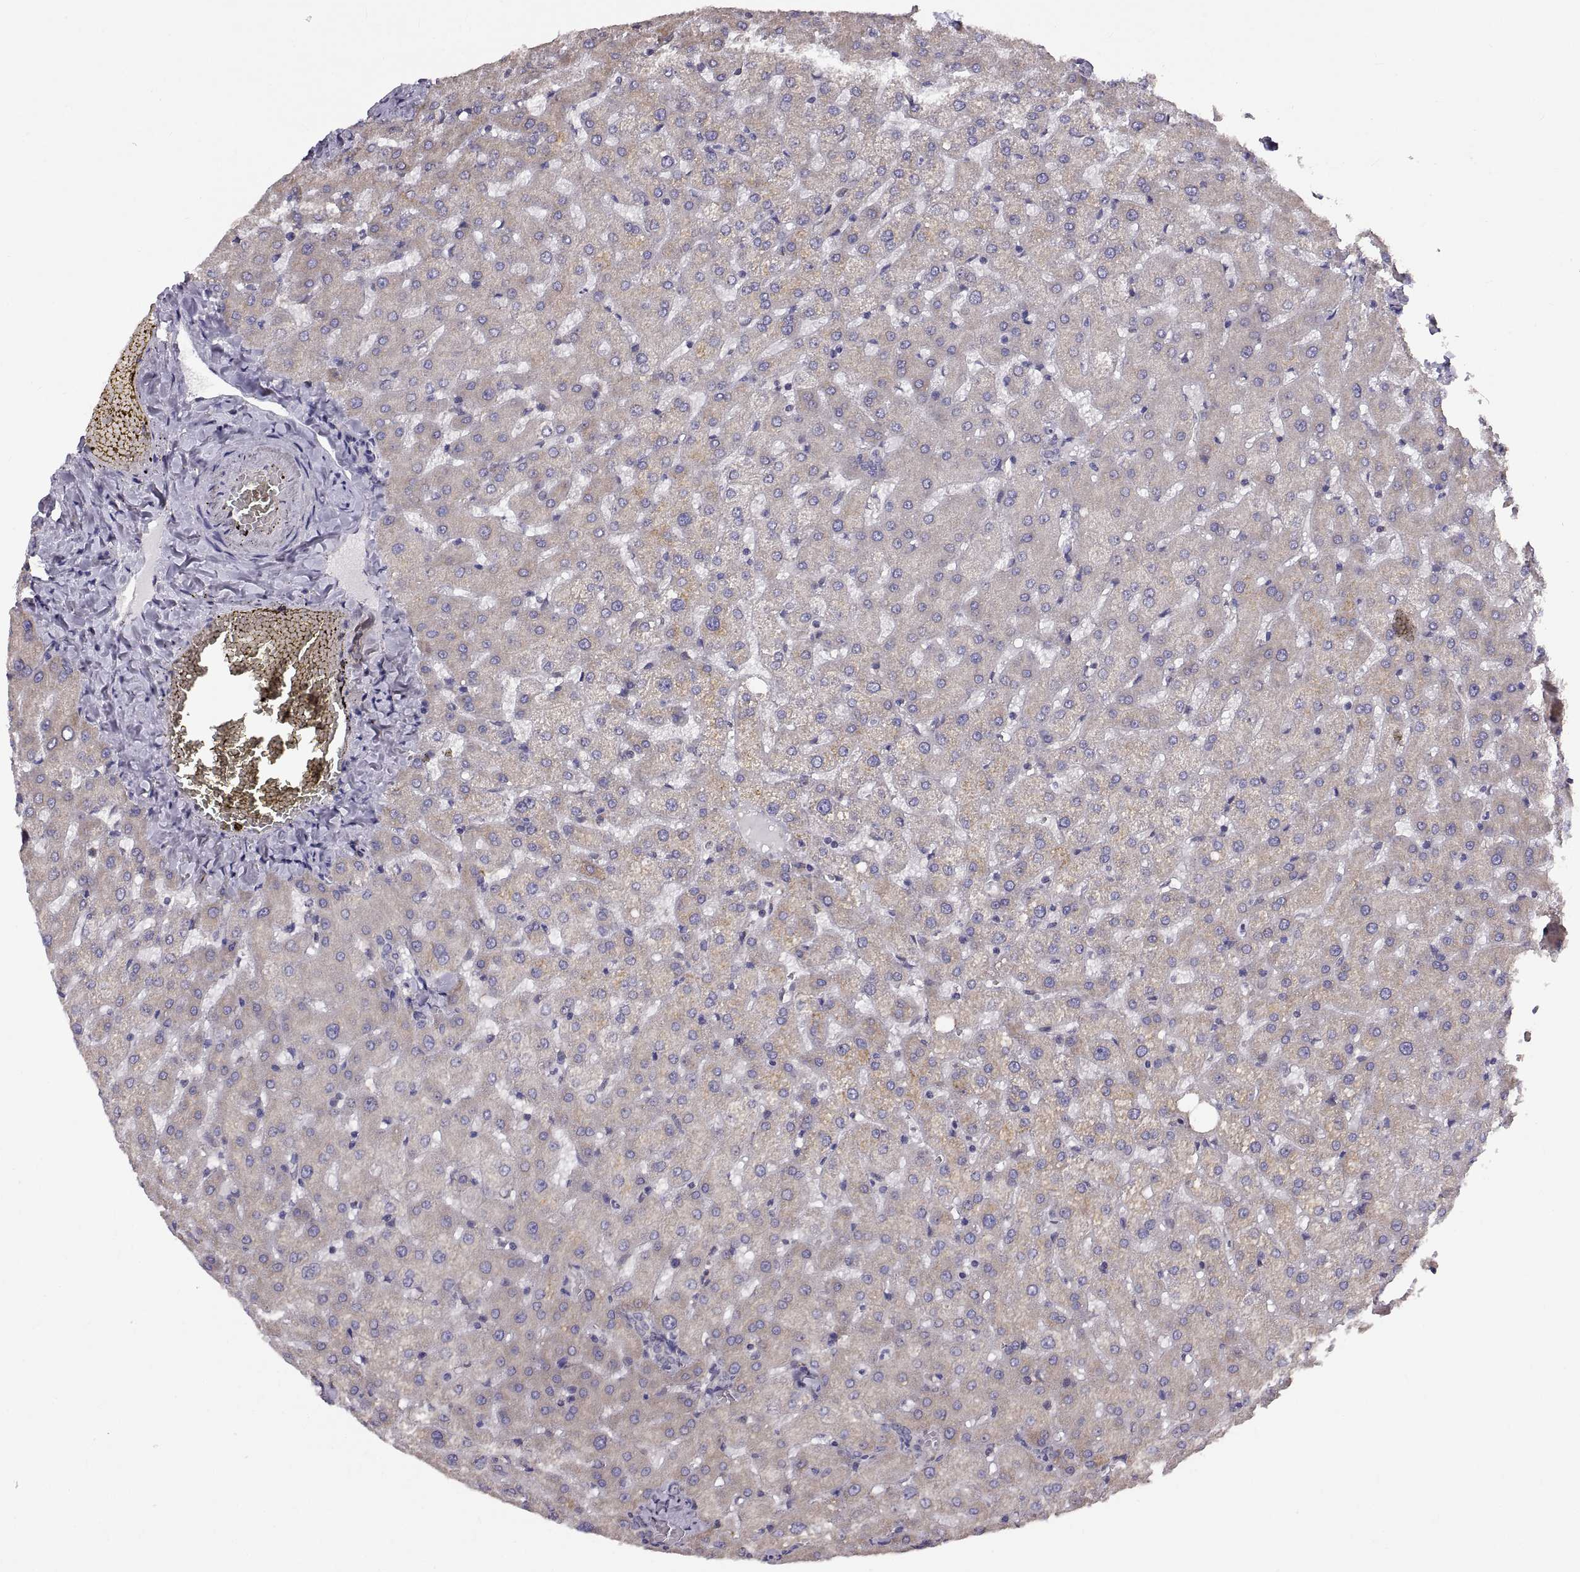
{"staining": {"intensity": "negative", "quantity": "none", "location": "none"}, "tissue": "liver", "cell_type": "Cholangiocytes", "image_type": "normal", "snomed": [{"axis": "morphology", "description": "Normal tissue, NOS"}, {"axis": "topography", "description": "Liver"}], "caption": "DAB immunohistochemical staining of benign human liver reveals no significant positivity in cholangiocytes.", "gene": "PLEKHB2", "patient": {"sex": "female", "age": 50}}